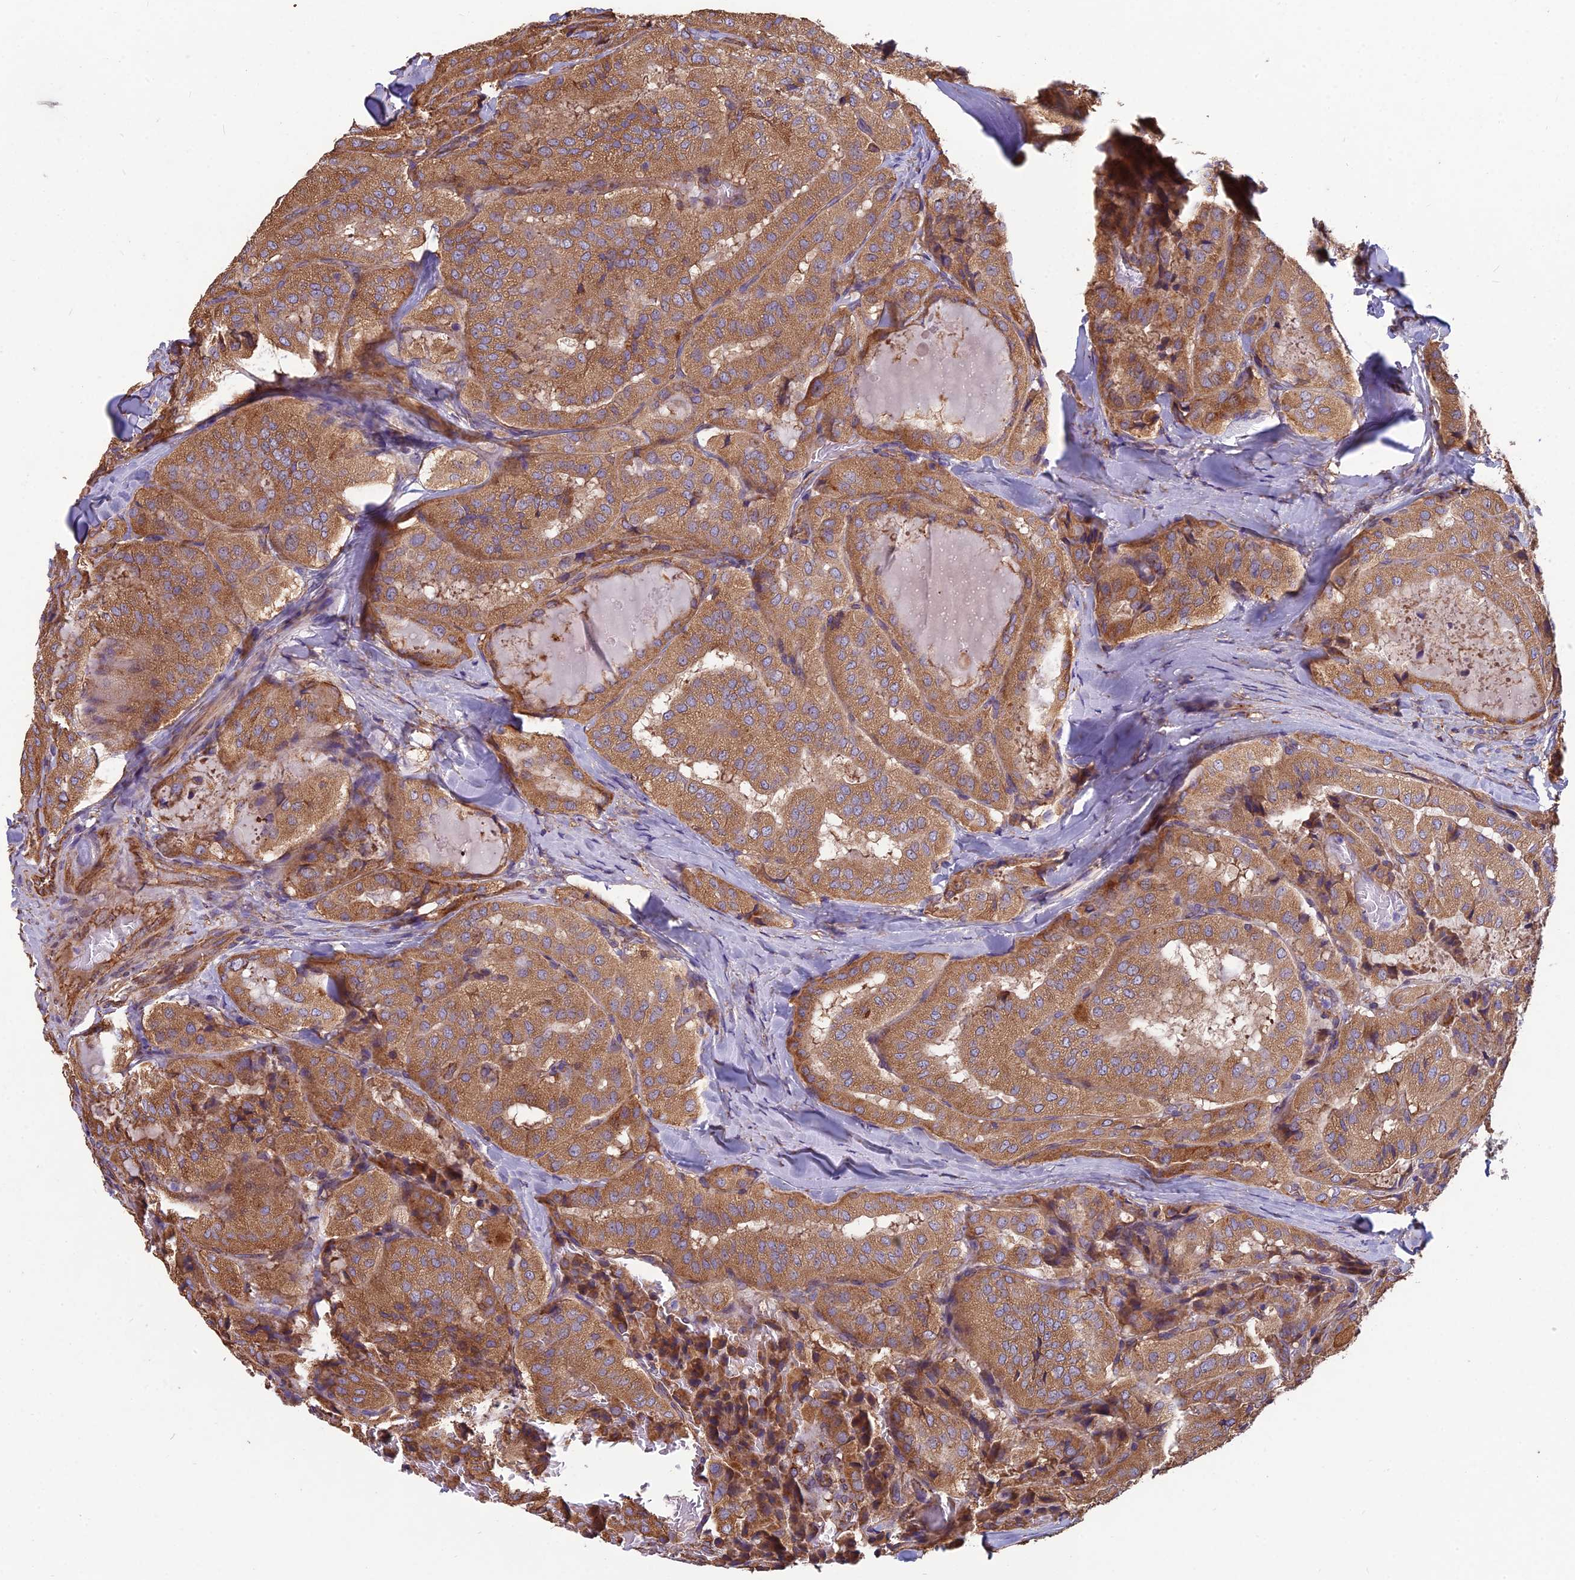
{"staining": {"intensity": "moderate", "quantity": ">75%", "location": "cytoplasmic/membranous"}, "tissue": "thyroid cancer", "cell_type": "Tumor cells", "image_type": "cancer", "snomed": [{"axis": "morphology", "description": "Normal tissue, NOS"}, {"axis": "morphology", "description": "Papillary adenocarcinoma, NOS"}, {"axis": "topography", "description": "Thyroid gland"}], "caption": "There is medium levels of moderate cytoplasmic/membranous staining in tumor cells of thyroid cancer (papillary adenocarcinoma), as demonstrated by immunohistochemical staining (brown color).", "gene": "SPDL1", "patient": {"sex": "female", "age": 59}}